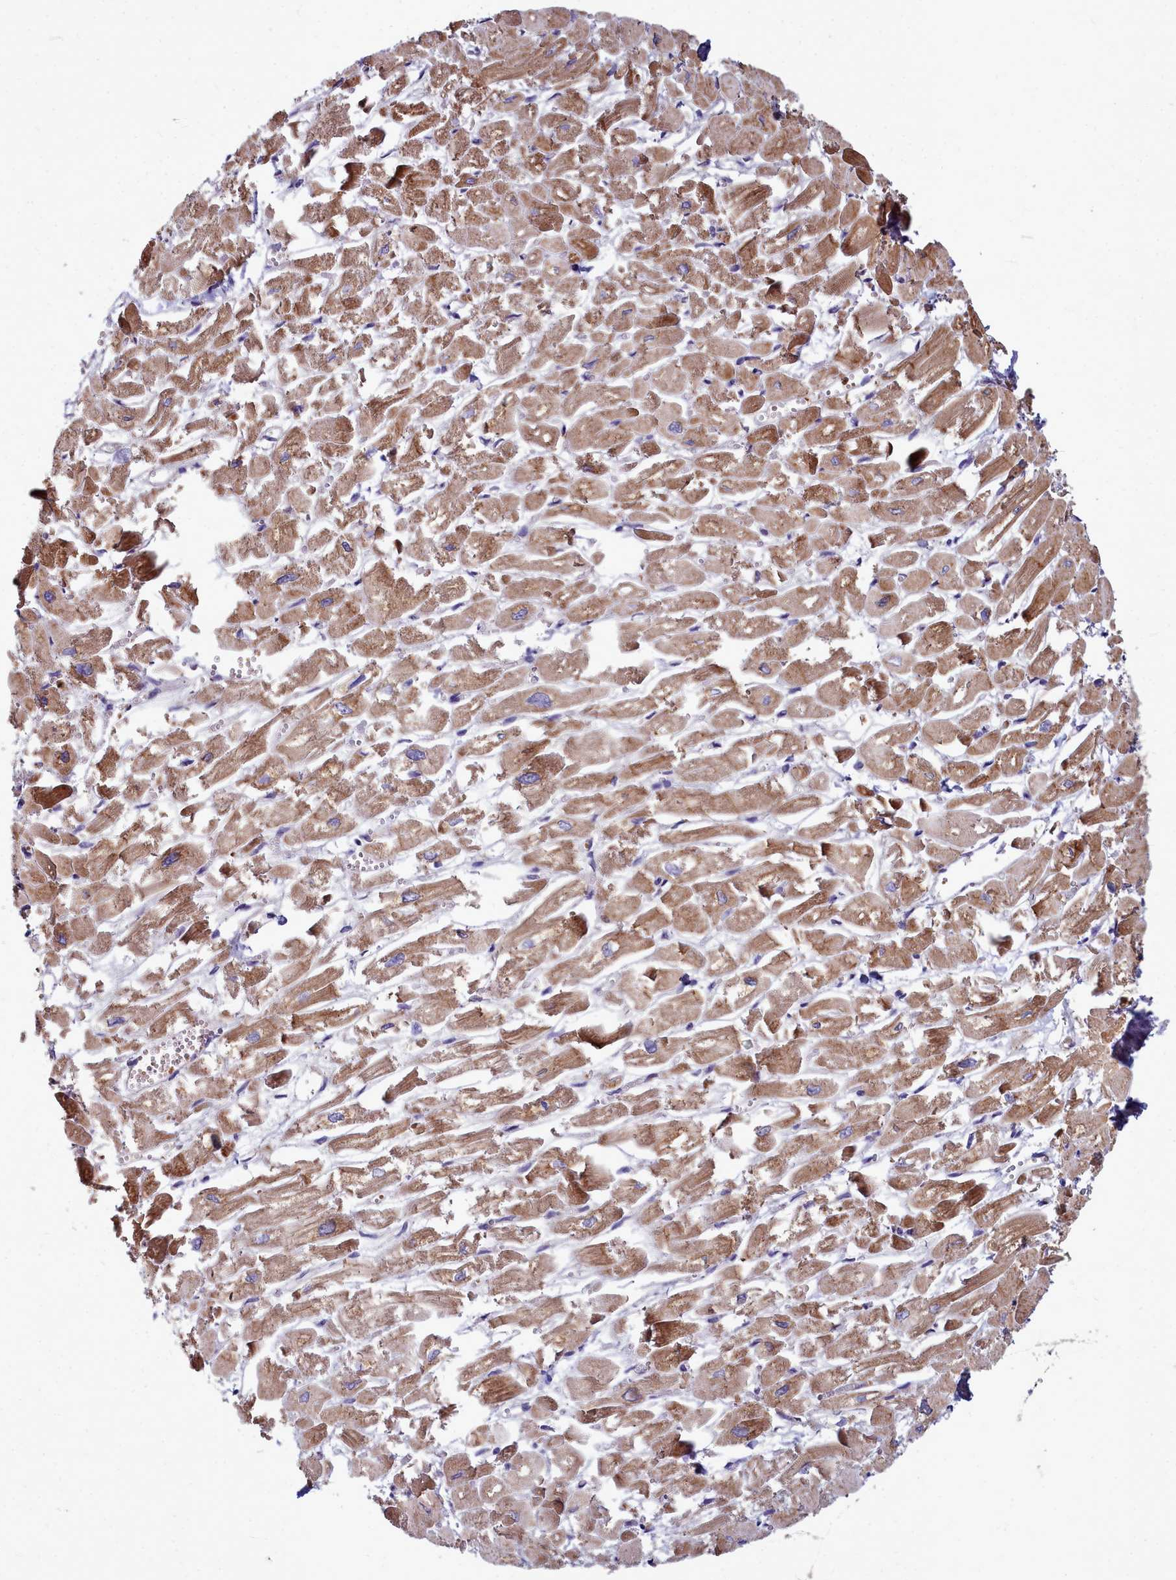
{"staining": {"intensity": "moderate", "quantity": ">75%", "location": "cytoplasmic/membranous"}, "tissue": "heart muscle", "cell_type": "Cardiomyocytes", "image_type": "normal", "snomed": [{"axis": "morphology", "description": "Normal tissue, NOS"}, {"axis": "topography", "description": "Heart"}], "caption": "This is an image of immunohistochemistry (IHC) staining of benign heart muscle, which shows moderate expression in the cytoplasmic/membranous of cardiomyocytes.", "gene": "SMPD4", "patient": {"sex": "male", "age": 54}}